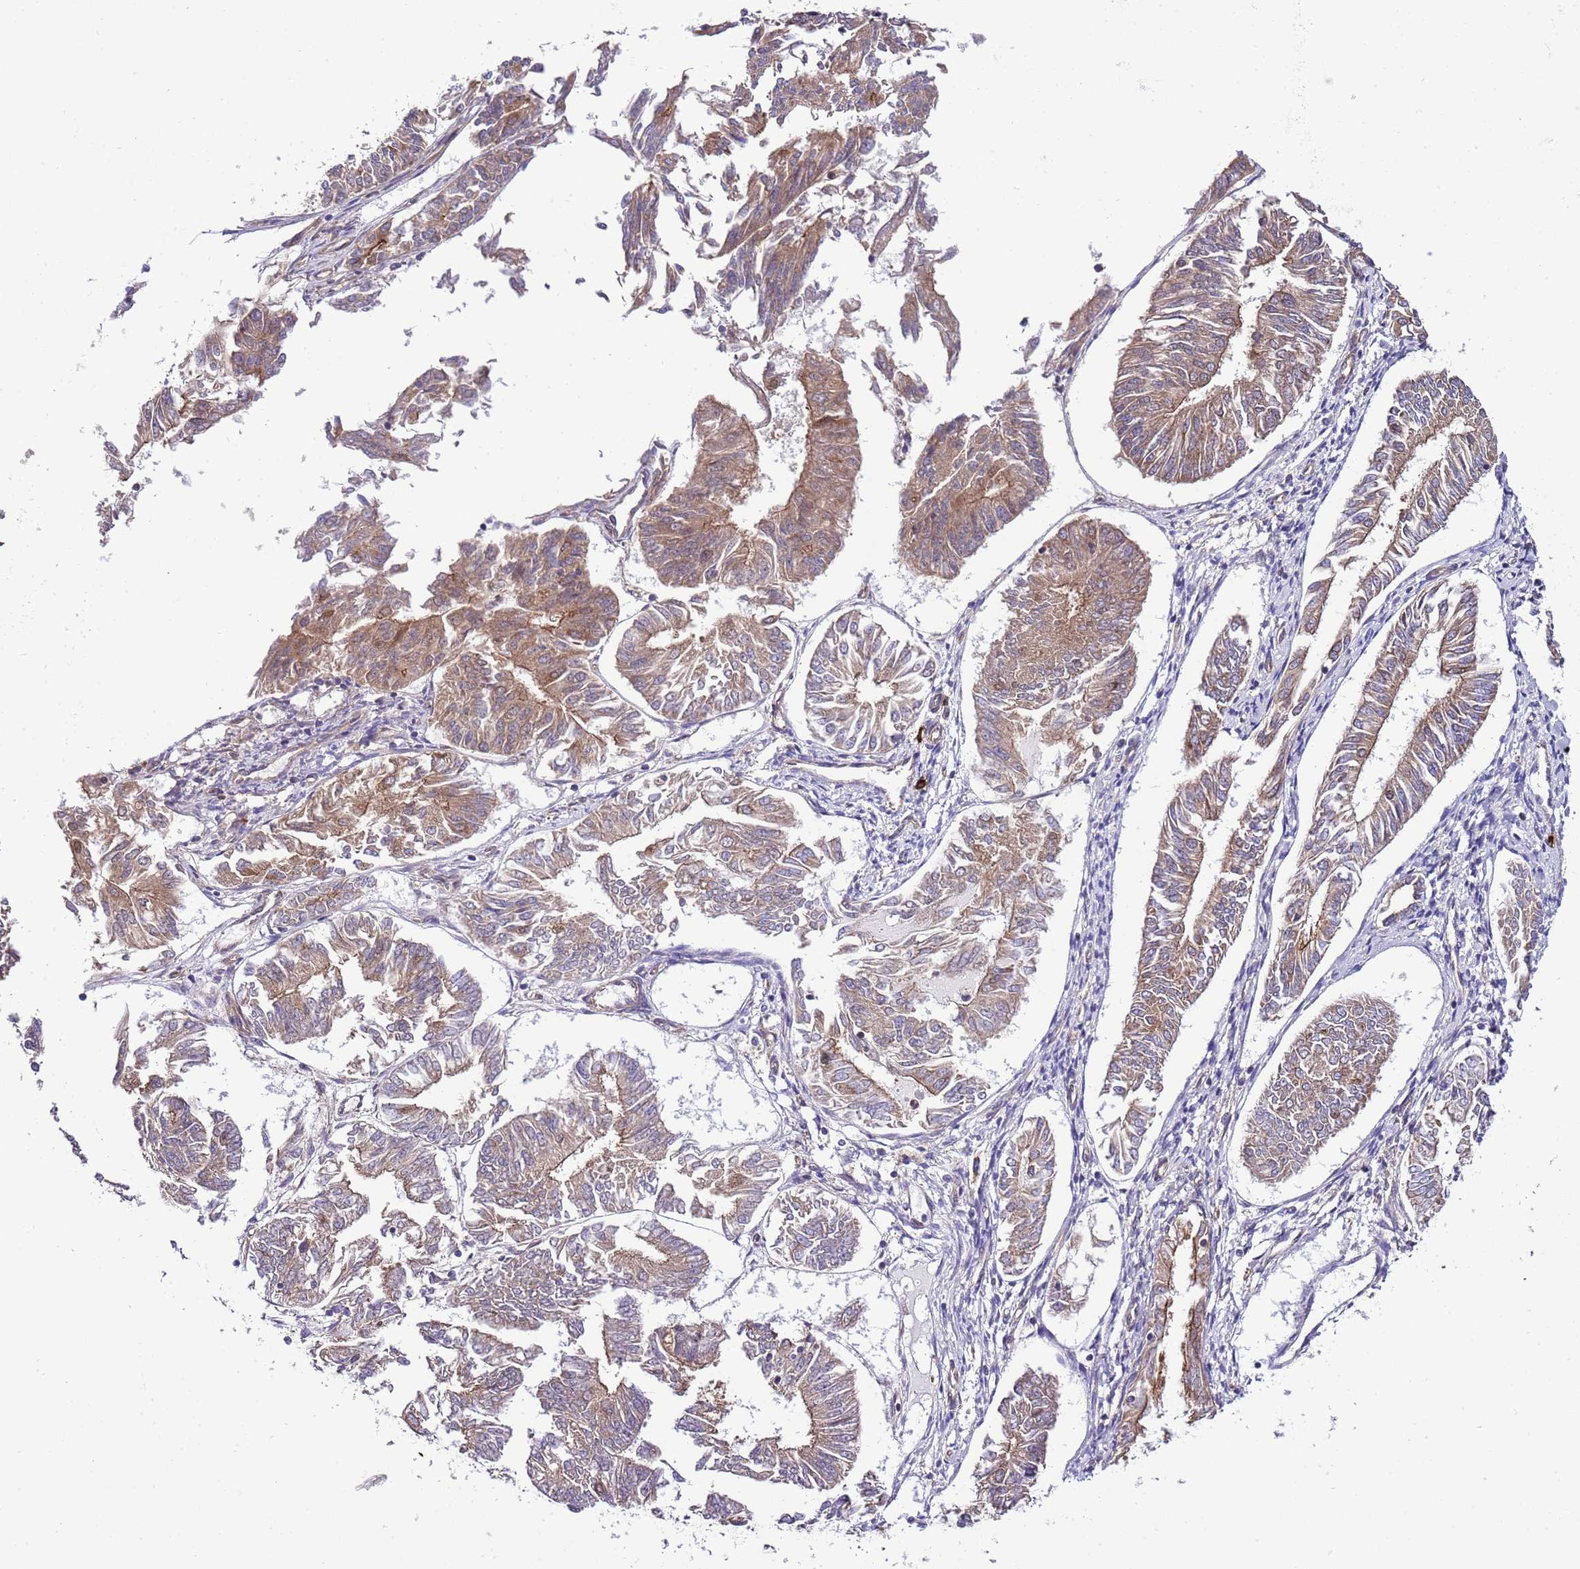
{"staining": {"intensity": "moderate", "quantity": "25%-75%", "location": "cytoplasmic/membranous"}, "tissue": "endometrial cancer", "cell_type": "Tumor cells", "image_type": "cancer", "snomed": [{"axis": "morphology", "description": "Adenocarcinoma, NOS"}, {"axis": "topography", "description": "Endometrium"}], "caption": "Immunohistochemical staining of endometrial cancer demonstrates medium levels of moderate cytoplasmic/membranous expression in approximately 25%-75% of tumor cells. The staining was performed using DAB (3,3'-diaminobenzidine) to visualize the protein expression in brown, while the nuclei were stained in blue with hematoxylin (Magnification: 20x).", "gene": "DONSON", "patient": {"sex": "female", "age": 58}}